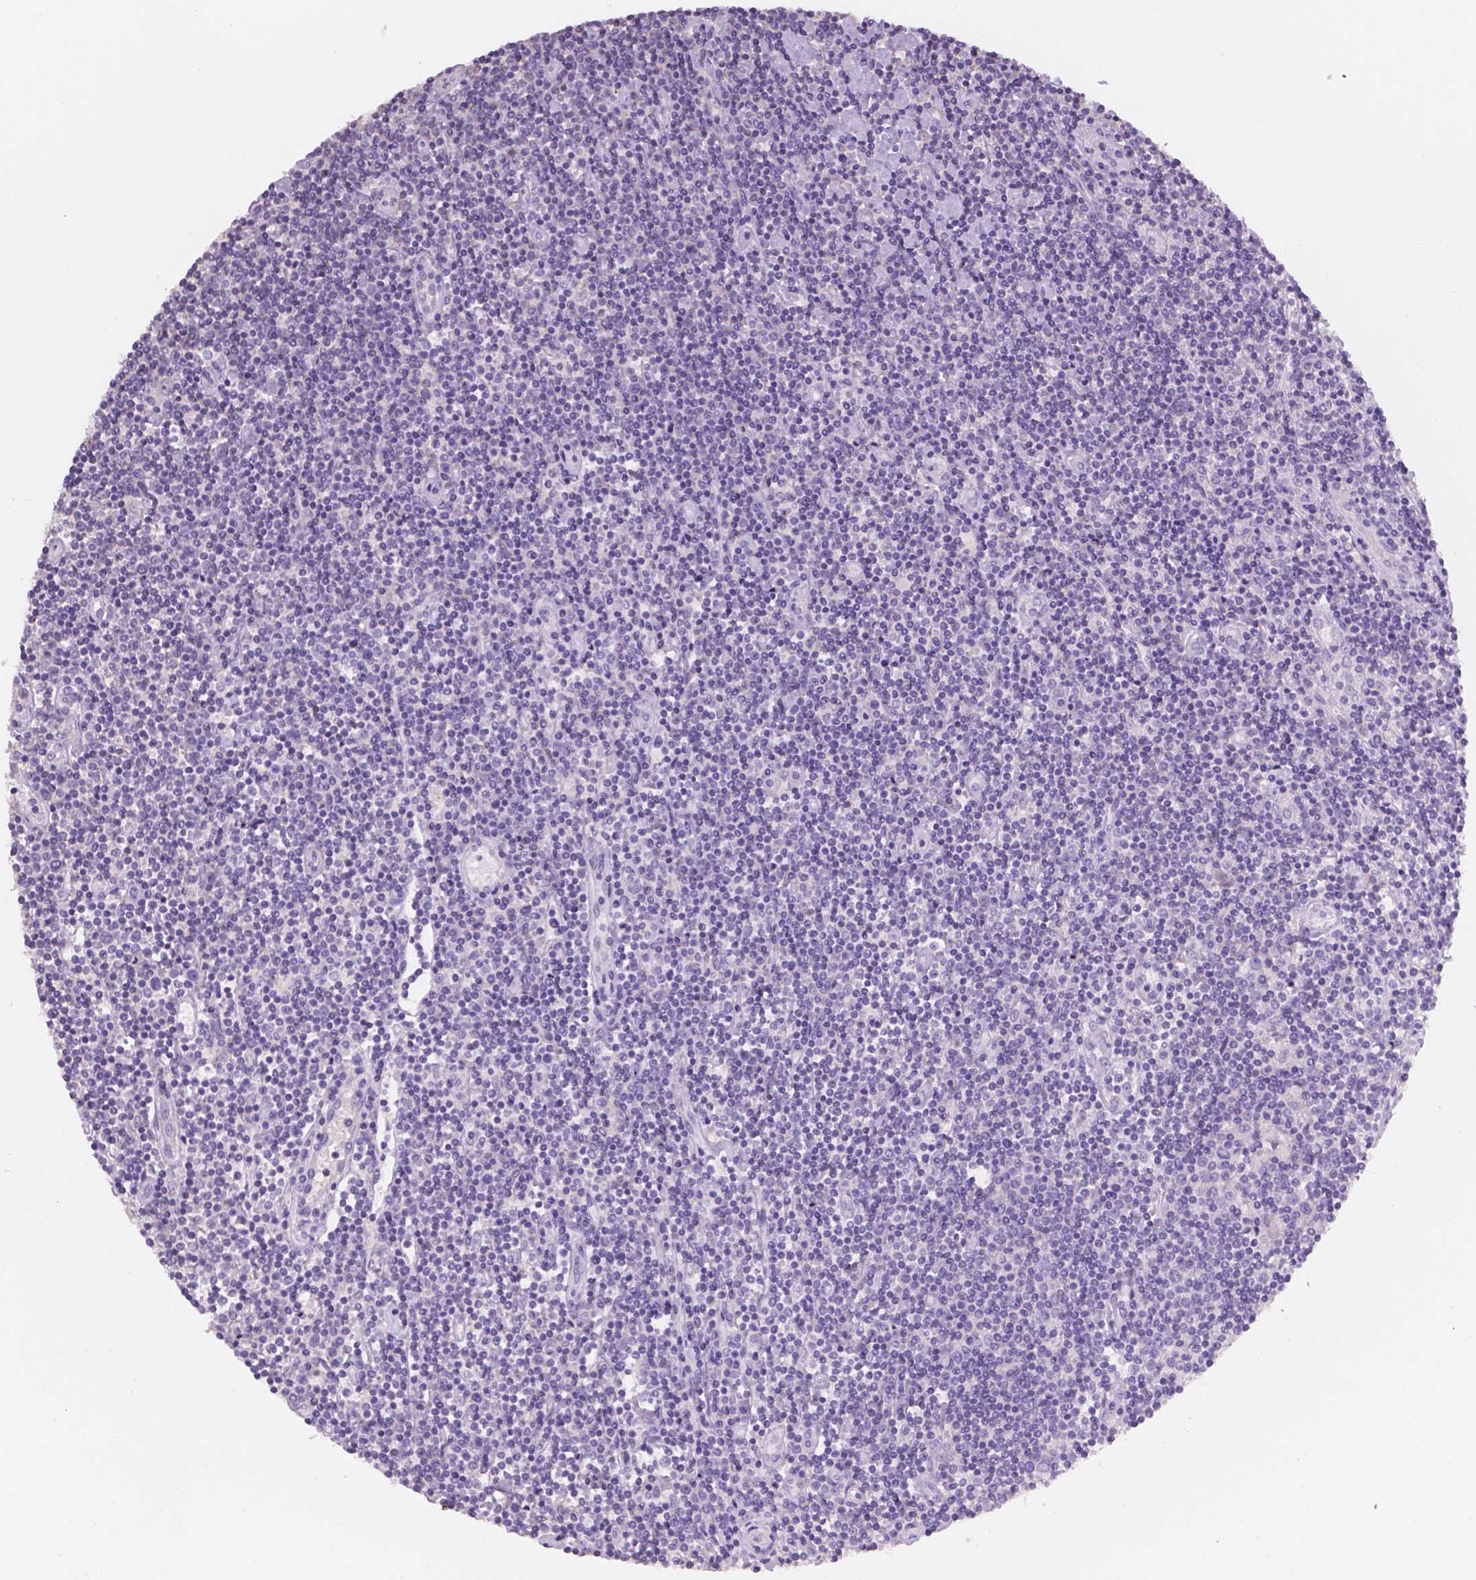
{"staining": {"intensity": "negative", "quantity": "none", "location": "none"}, "tissue": "lymphoma", "cell_type": "Tumor cells", "image_type": "cancer", "snomed": [{"axis": "morphology", "description": "Hodgkin's disease, NOS"}, {"axis": "topography", "description": "Lymph node"}], "caption": "The IHC micrograph has no significant staining in tumor cells of lymphoma tissue.", "gene": "SBSN", "patient": {"sex": "male", "age": 40}}